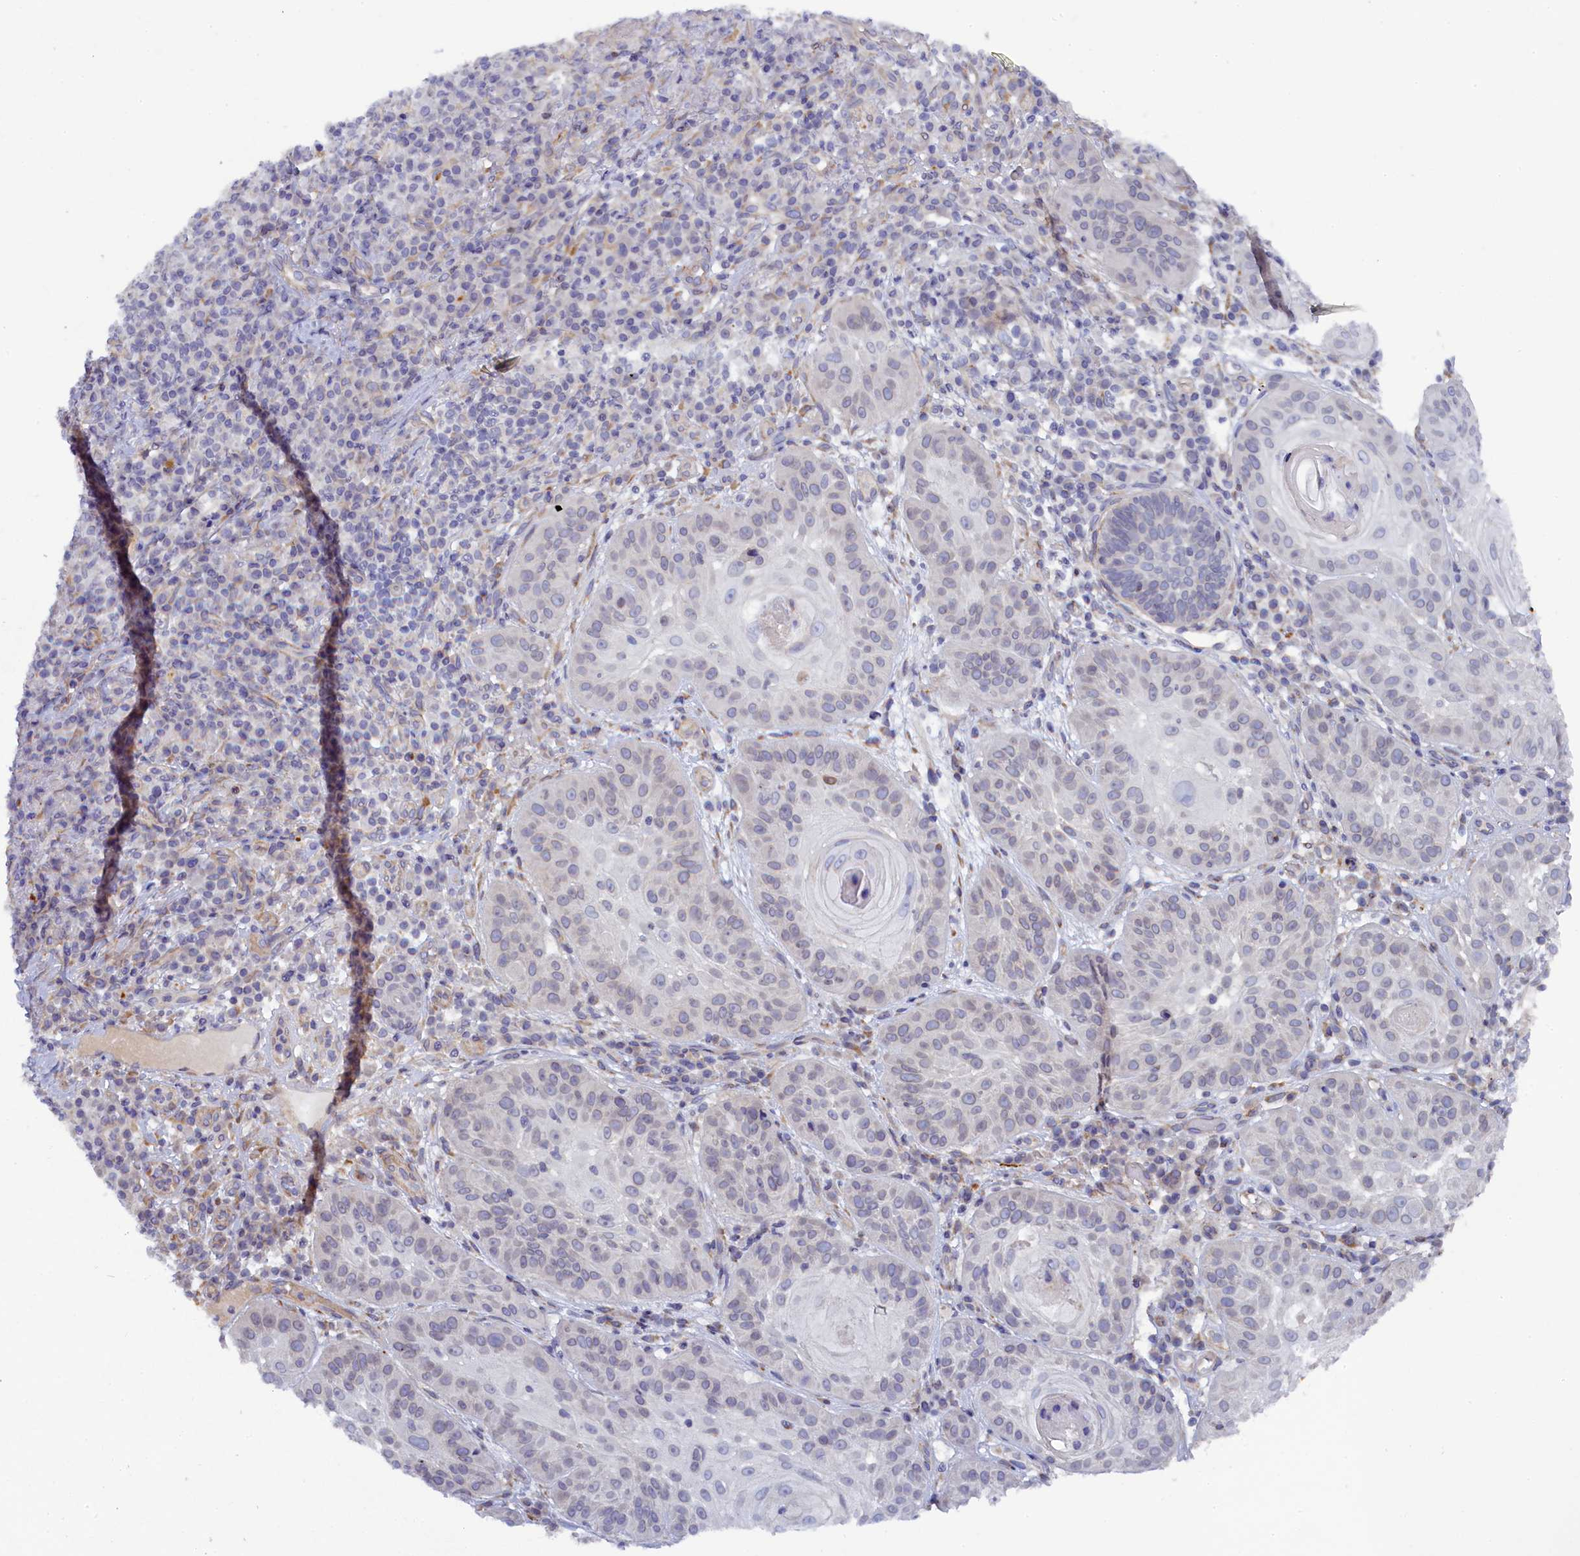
{"staining": {"intensity": "weak", "quantity": "<25%", "location": "cytoplasmic/membranous"}, "tissue": "skin cancer", "cell_type": "Tumor cells", "image_type": "cancer", "snomed": [{"axis": "morphology", "description": "Normal tissue, NOS"}, {"axis": "morphology", "description": "Basal cell carcinoma"}, {"axis": "topography", "description": "Skin"}], "caption": "This is an IHC photomicrograph of skin cancer. There is no expression in tumor cells.", "gene": "POGLUT3", "patient": {"sex": "male", "age": 93}}